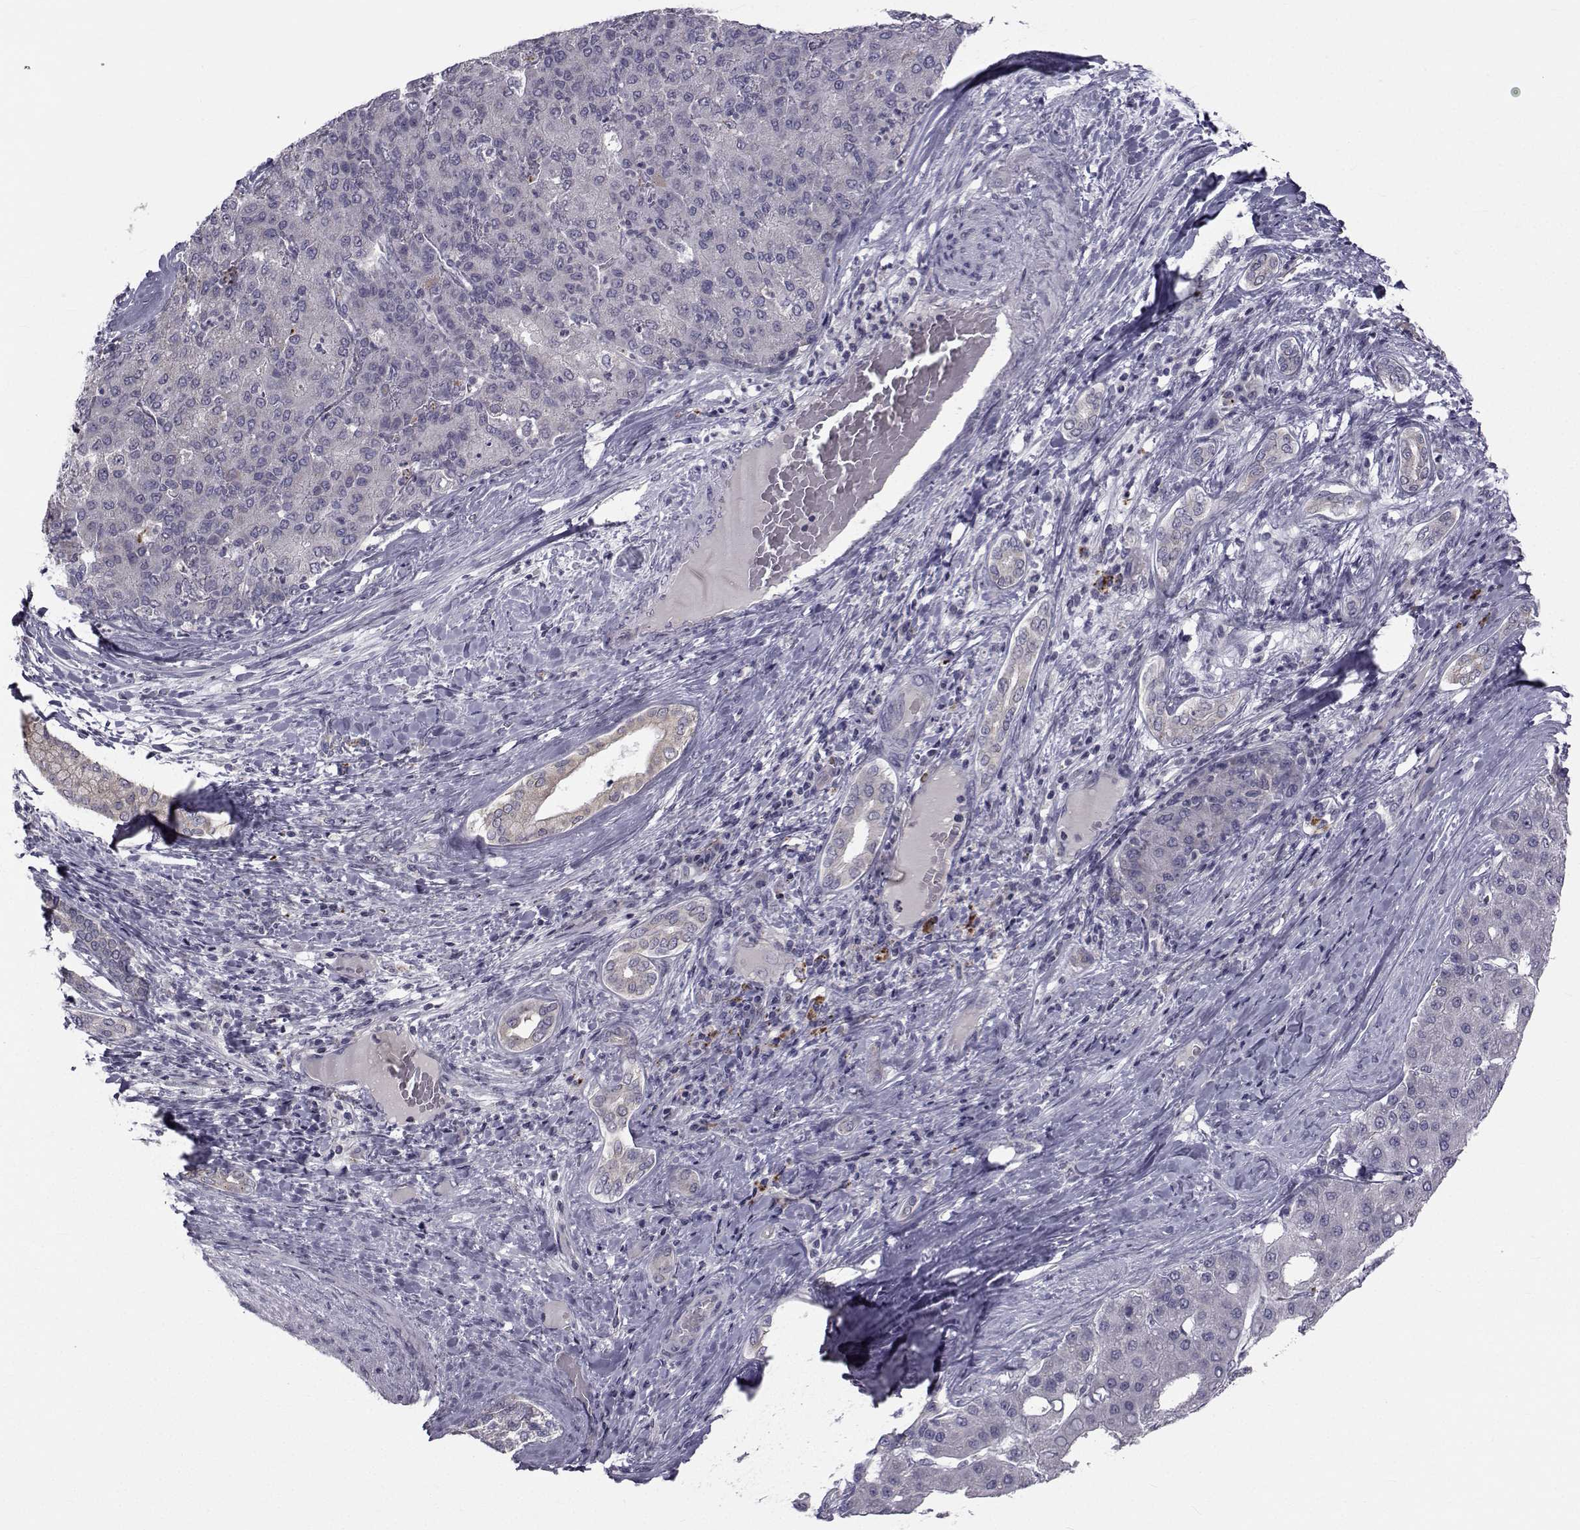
{"staining": {"intensity": "negative", "quantity": "none", "location": "none"}, "tissue": "liver cancer", "cell_type": "Tumor cells", "image_type": "cancer", "snomed": [{"axis": "morphology", "description": "Carcinoma, Hepatocellular, NOS"}, {"axis": "topography", "description": "Liver"}], "caption": "DAB immunohistochemical staining of human liver hepatocellular carcinoma demonstrates no significant staining in tumor cells.", "gene": "ANGPT1", "patient": {"sex": "male", "age": 65}}